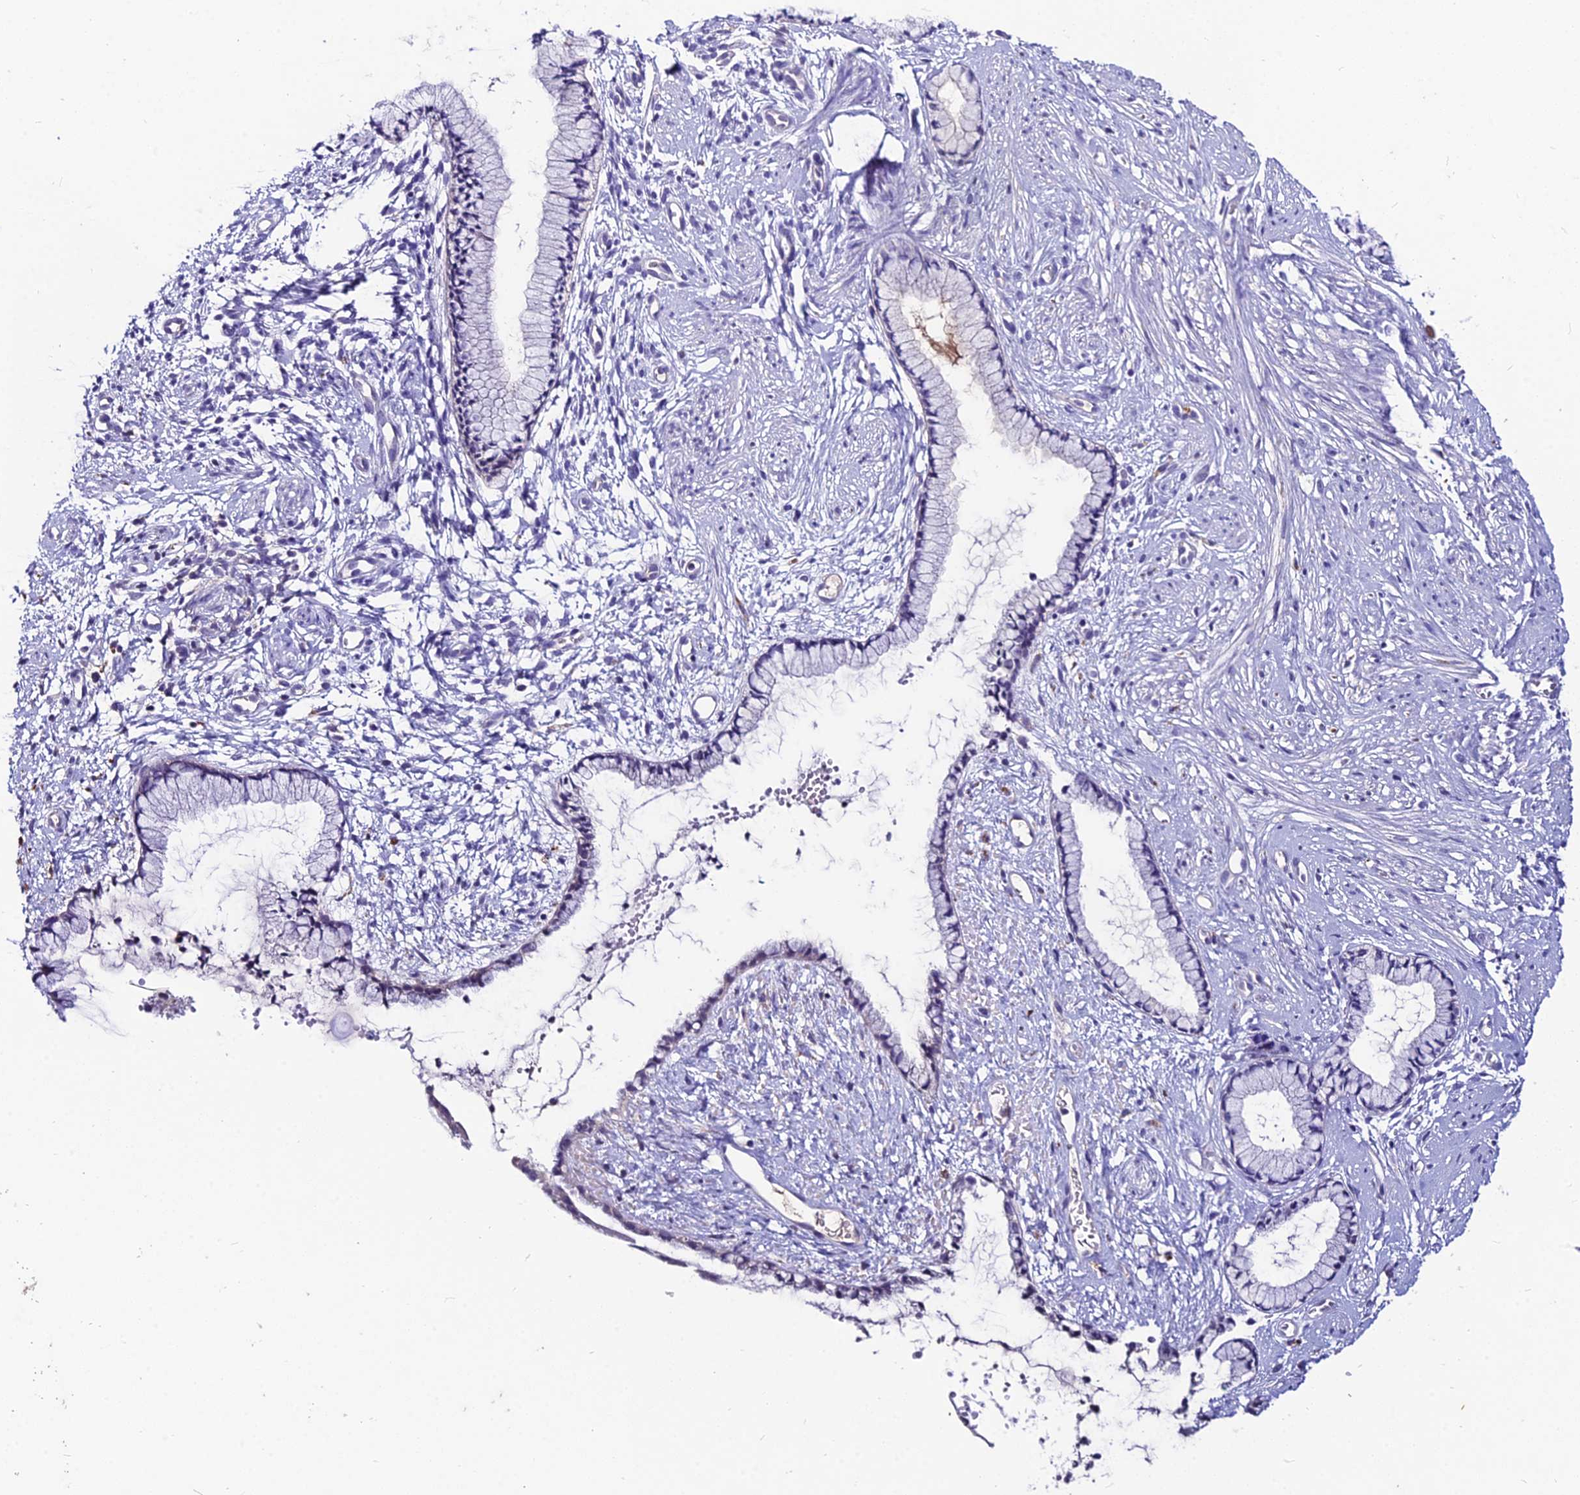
{"staining": {"intensity": "negative", "quantity": "none", "location": "none"}, "tissue": "cervix", "cell_type": "Glandular cells", "image_type": "normal", "snomed": [{"axis": "morphology", "description": "Normal tissue, NOS"}, {"axis": "topography", "description": "Cervix"}], "caption": "This is an immunohistochemistry photomicrograph of benign human cervix. There is no expression in glandular cells.", "gene": "LGALS7", "patient": {"sex": "female", "age": 57}}